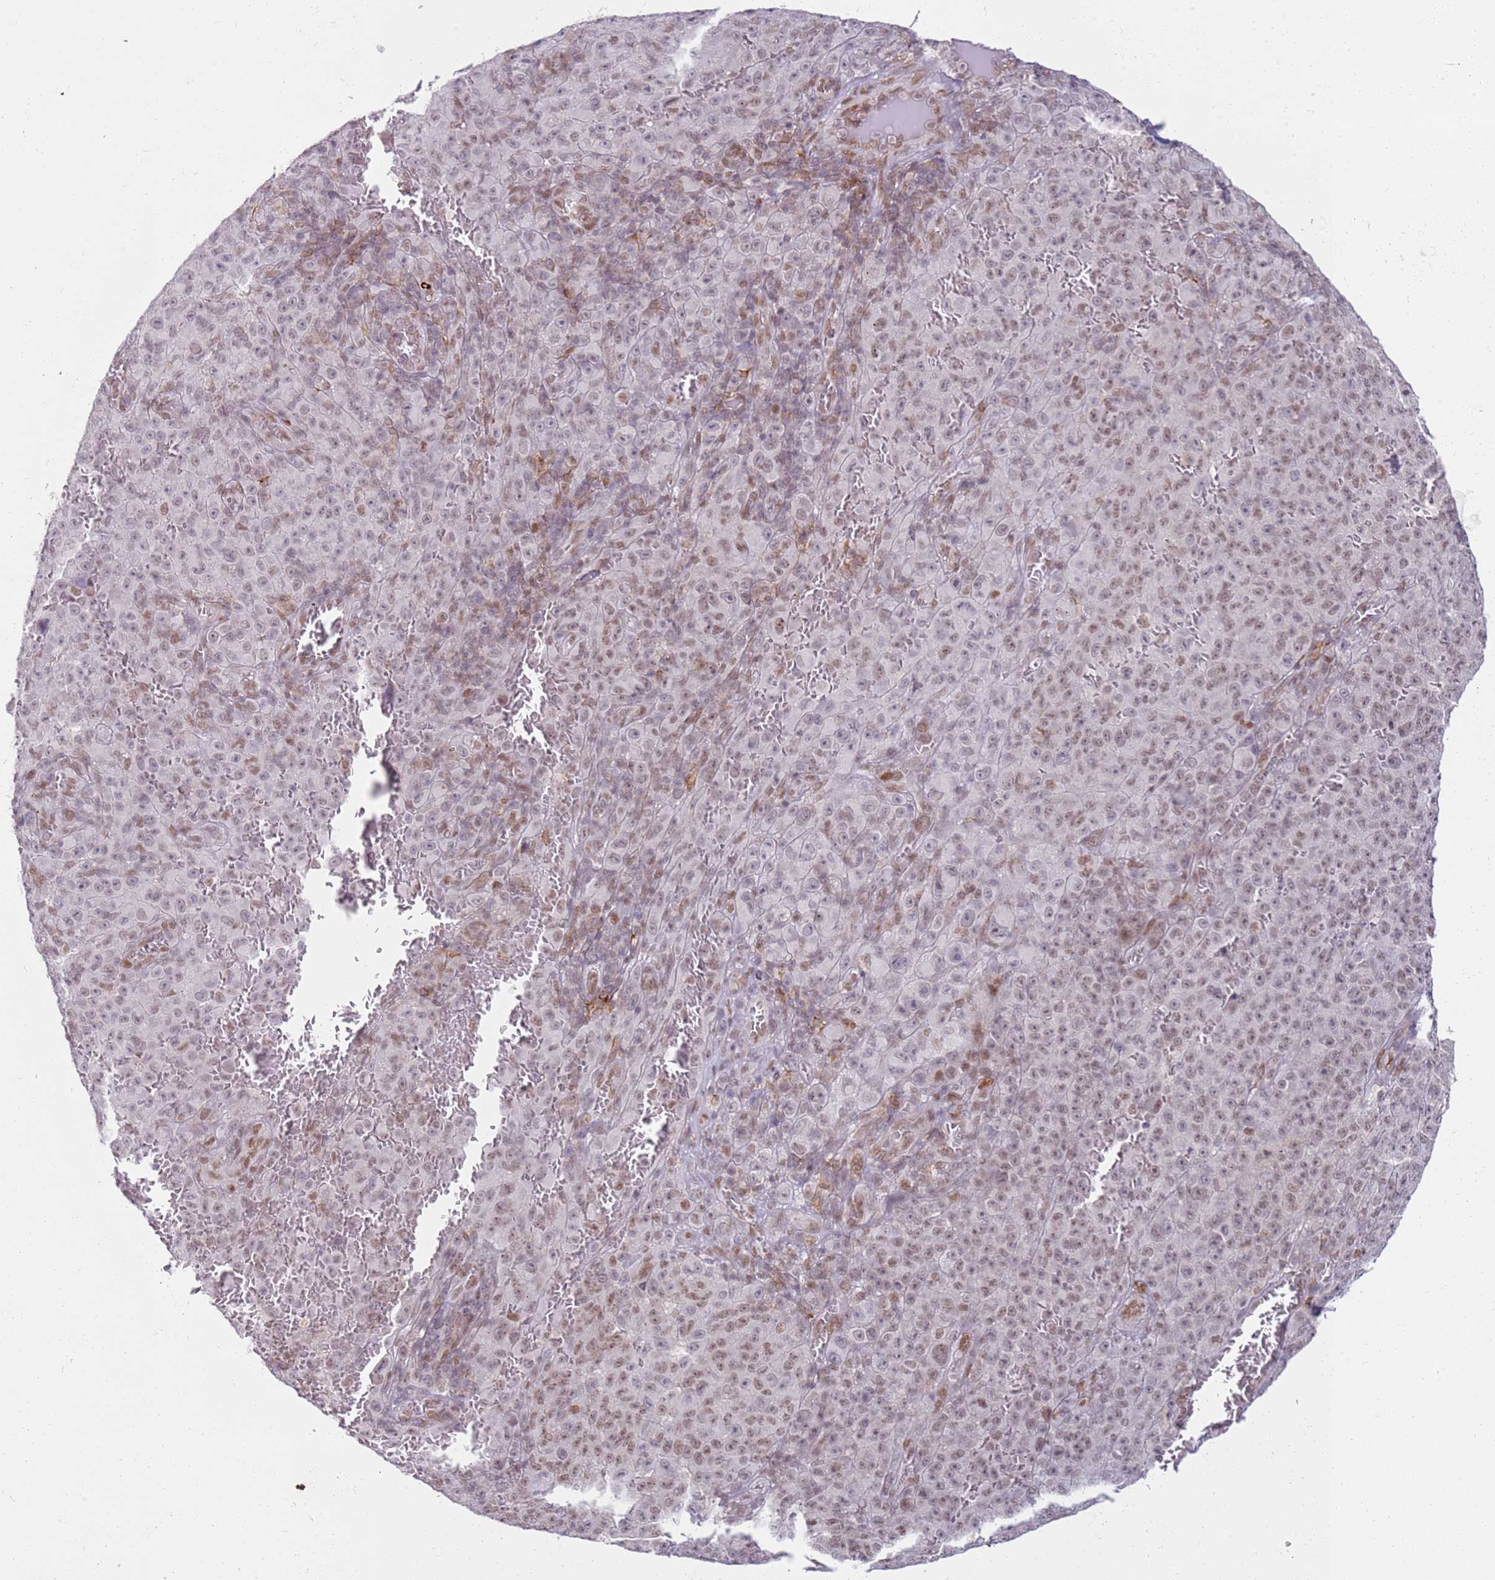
{"staining": {"intensity": "moderate", "quantity": "<25%", "location": "nuclear"}, "tissue": "melanoma", "cell_type": "Tumor cells", "image_type": "cancer", "snomed": [{"axis": "morphology", "description": "Malignant melanoma, NOS"}, {"axis": "topography", "description": "Skin"}], "caption": "Protein expression analysis of melanoma demonstrates moderate nuclear expression in about <25% of tumor cells. The protein of interest is stained brown, and the nuclei are stained in blue (DAB (3,3'-diaminobenzidine) IHC with brightfield microscopy, high magnification).", "gene": "PHC2", "patient": {"sex": "female", "age": 82}}